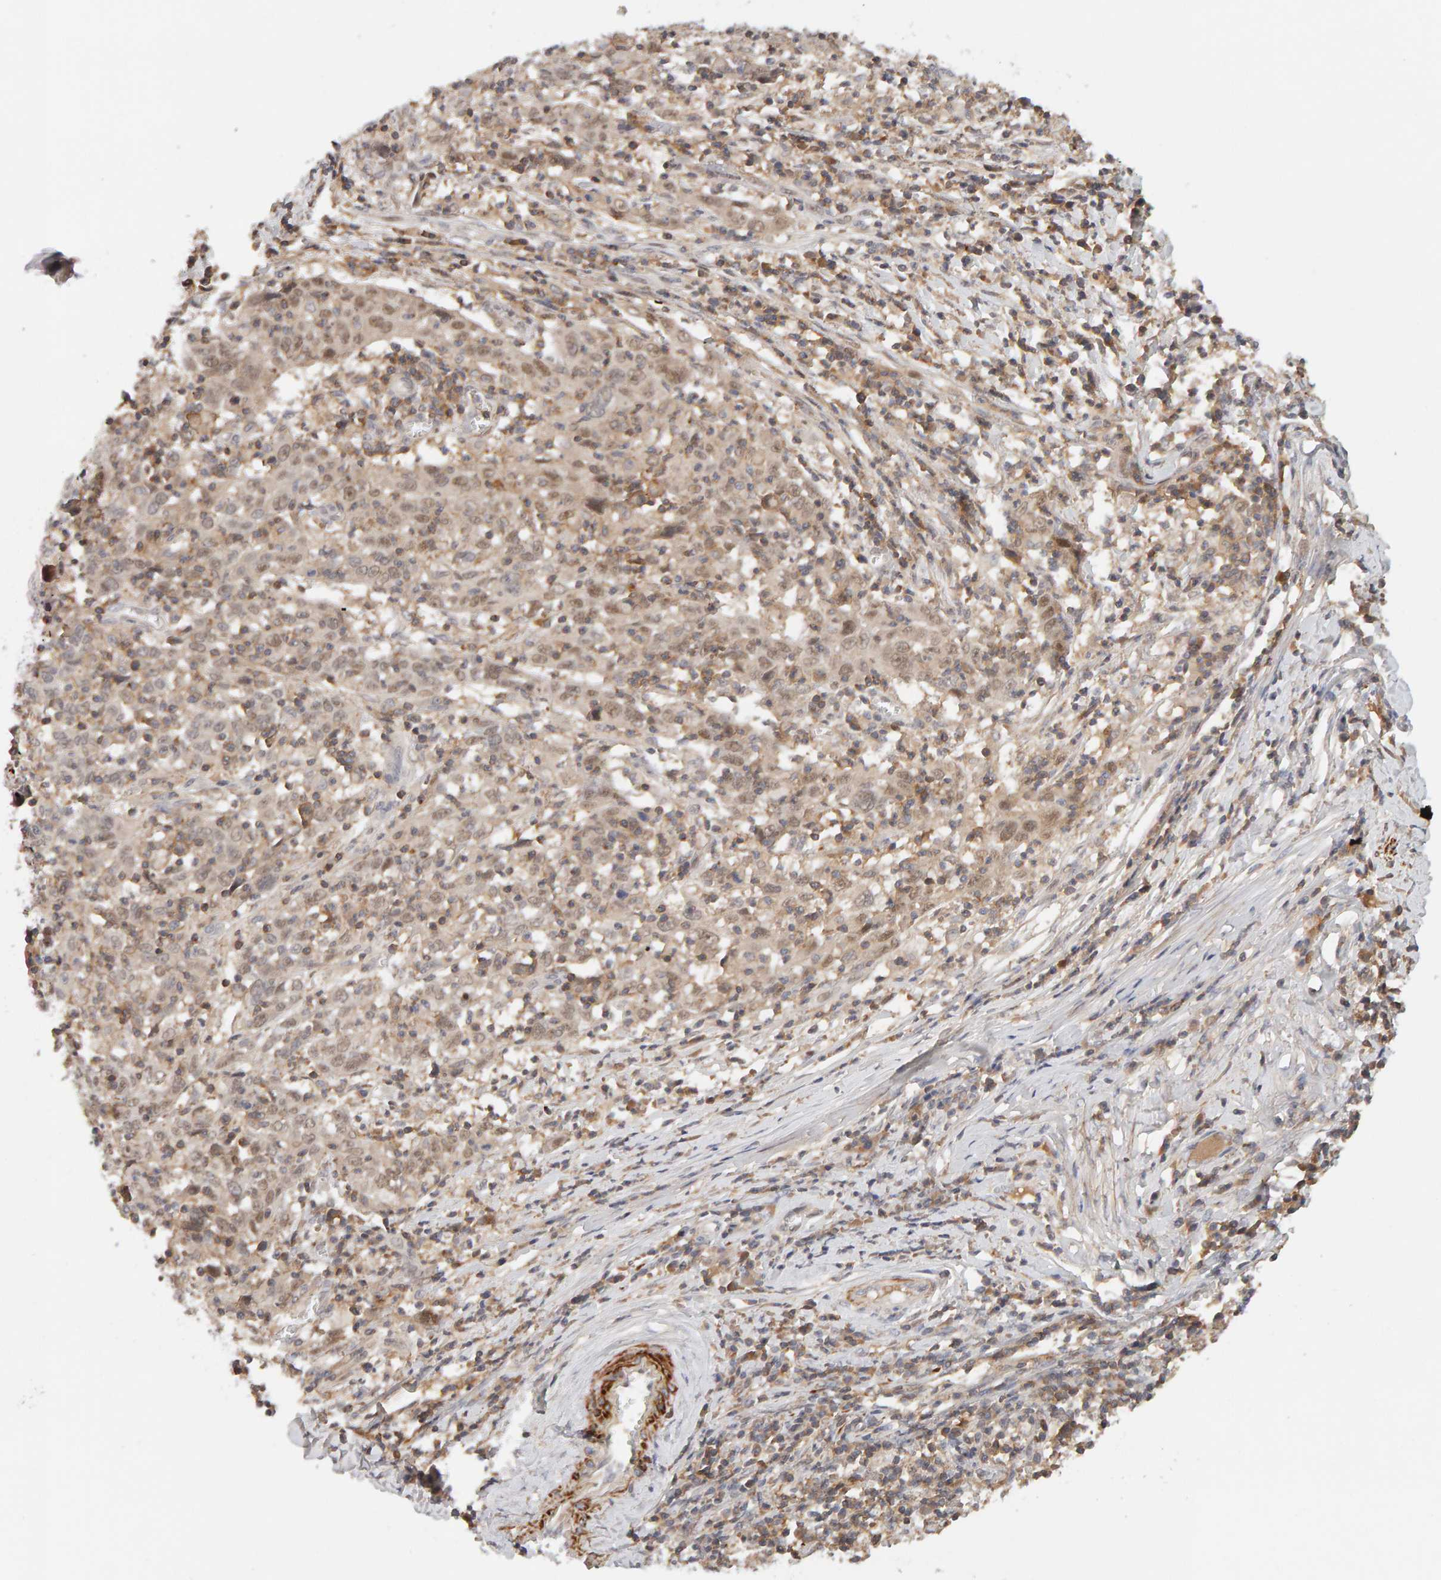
{"staining": {"intensity": "weak", "quantity": "25%-75%", "location": "cytoplasmic/membranous,nuclear"}, "tissue": "cervical cancer", "cell_type": "Tumor cells", "image_type": "cancer", "snomed": [{"axis": "morphology", "description": "Squamous cell carcinoma, NOS"}, {"axis": "topography", "description": "Cervix"}], "caption": "Human cervical squamous cell carcinoma stained with a protein marker shows weak staining in tumor cells.", "gene": "NUDCD1", "patient": {"sex": "female", "age": 46}}